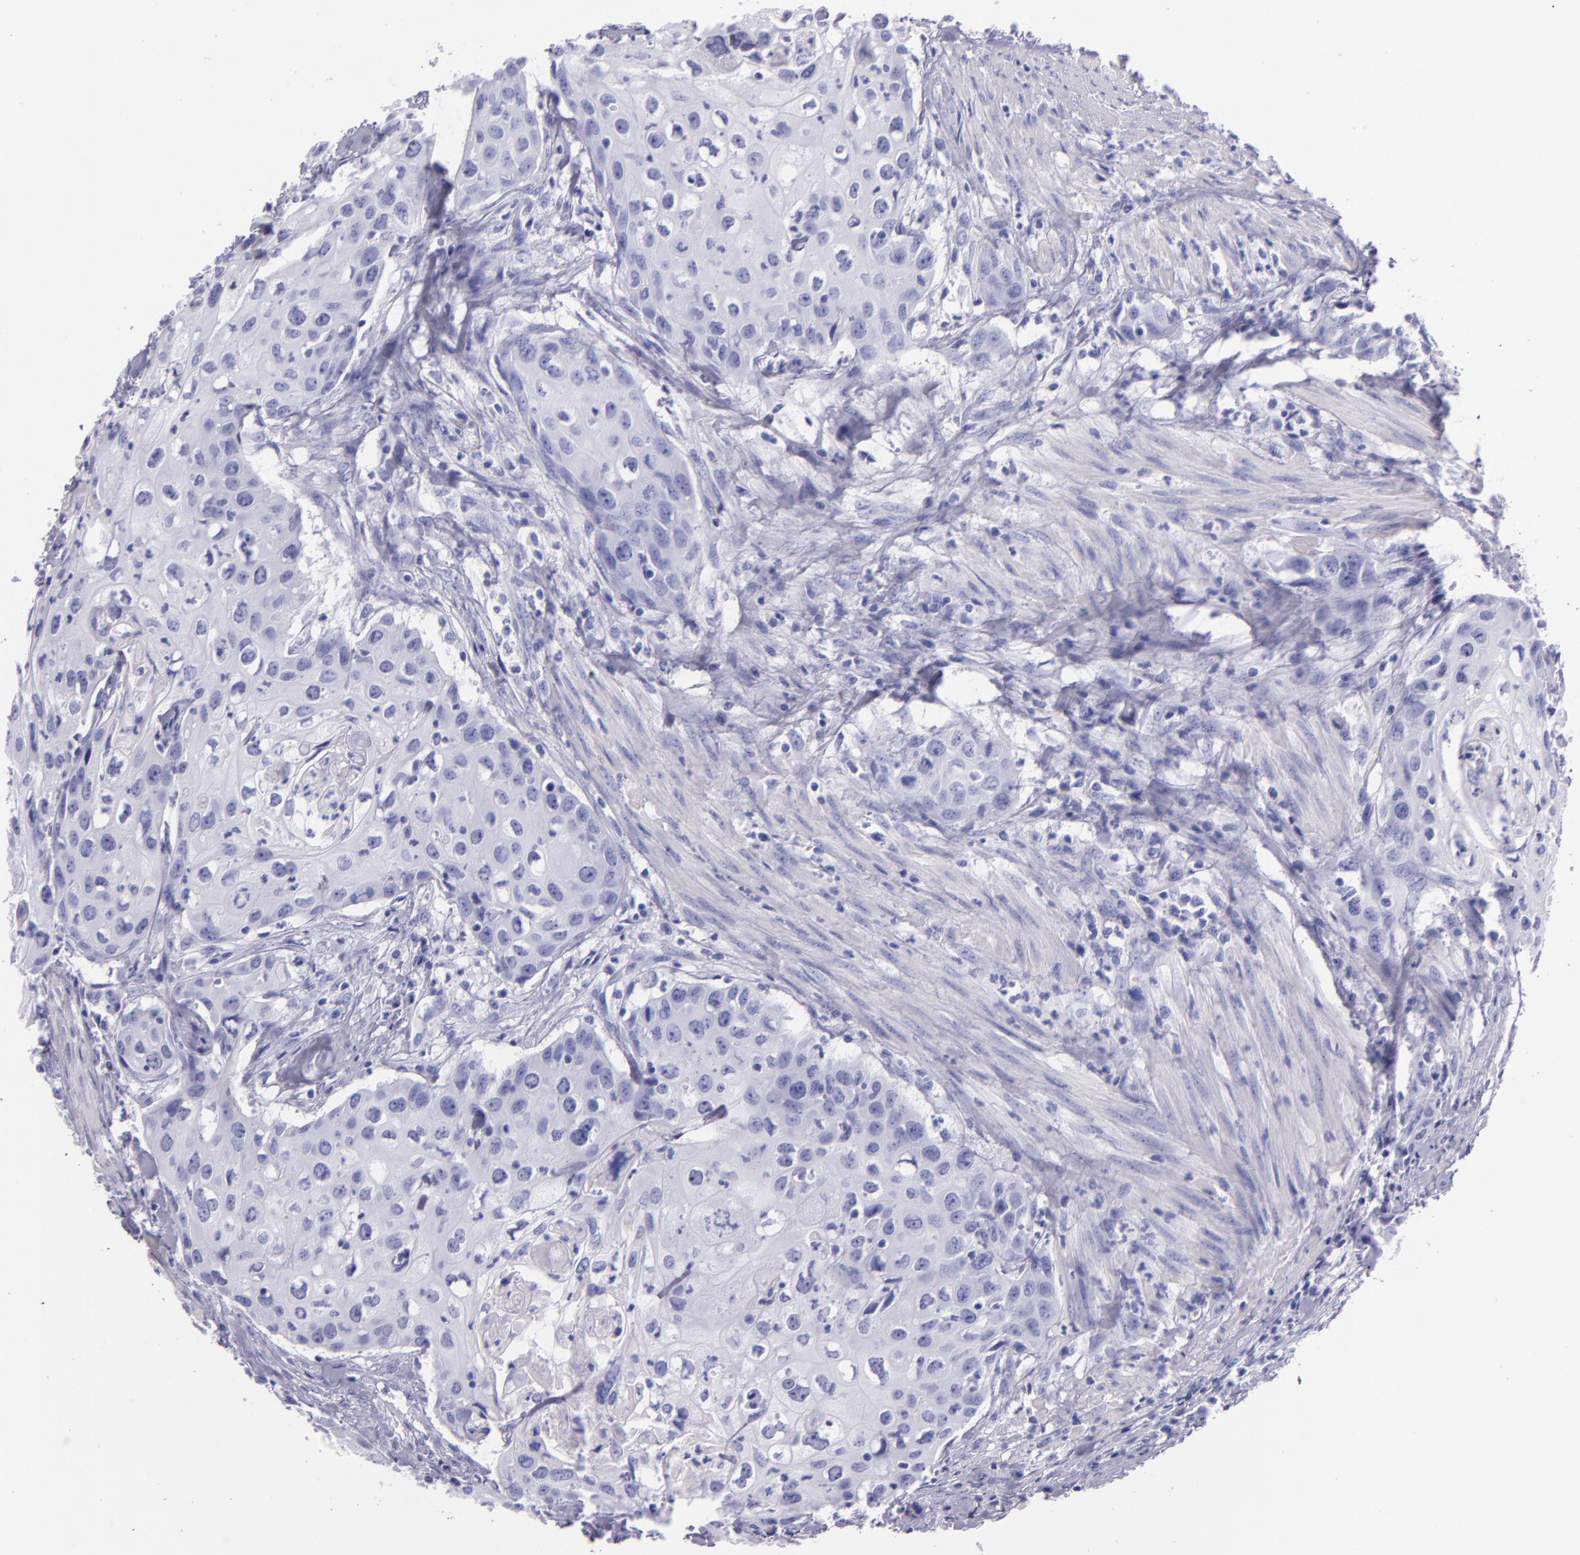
{"staining": {"intensity": "negative", "quantity": "none", "location": "none"}, "tissue": "urothelial cancer", "cell_type": "Tumor cells", "image_type": "cancer", "snomed": [{"axis": "morphology", "description": "Urothelial carcinoma, High grade"}, {"axis": "topography", "description": "Urinary bladder"}], "caption": "Urothelial carcinoma (high-grade) was stained to show a protein in brown. There is no significant expression in tumor cells. (Brightfield microscopy of DAB immunohistochemistry (IHC) at high magnification).", "gene": "SFTPA2", "patient": {"sex": "male", "age": 54}}